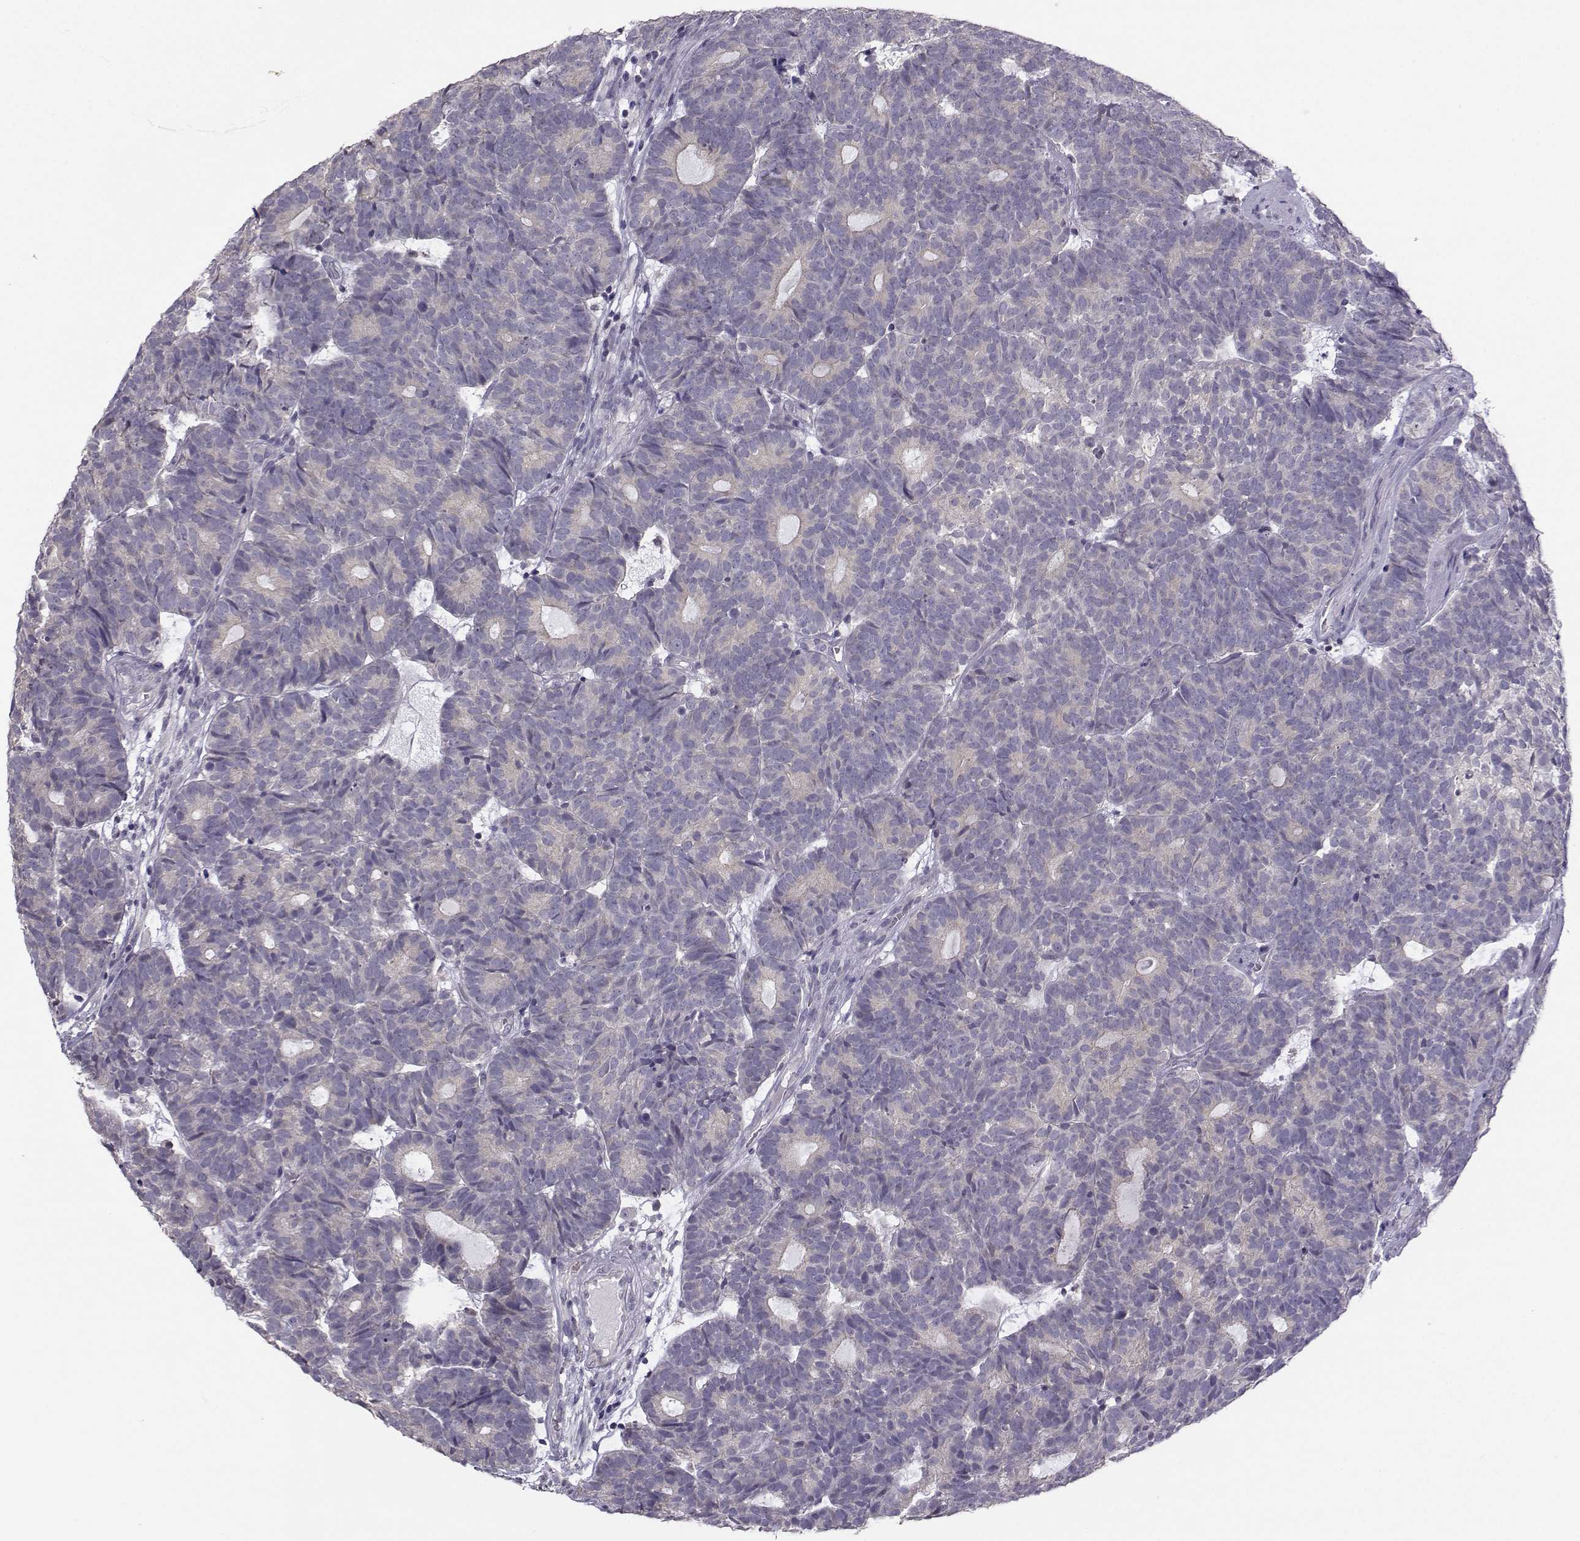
{"staining": {"intensity": "negative", "quantity": "none", "location": "none"}, "tissue": "head and neck cancer", "cell_type": "Tumor cells", "image_type": "cancer", "snomed": [{"axis": "morphology", "description": "Adenocarcinoma, NOS"}, {"axis": "topography", "description": "Head-Neck"}], "caption": "Head and neck adenocarcinoma was stained to show a protein in brown. There is no significant positivity in tumor cells.", "gene": "FCAMR", "patient": {"sex": "female", "age": 81}}